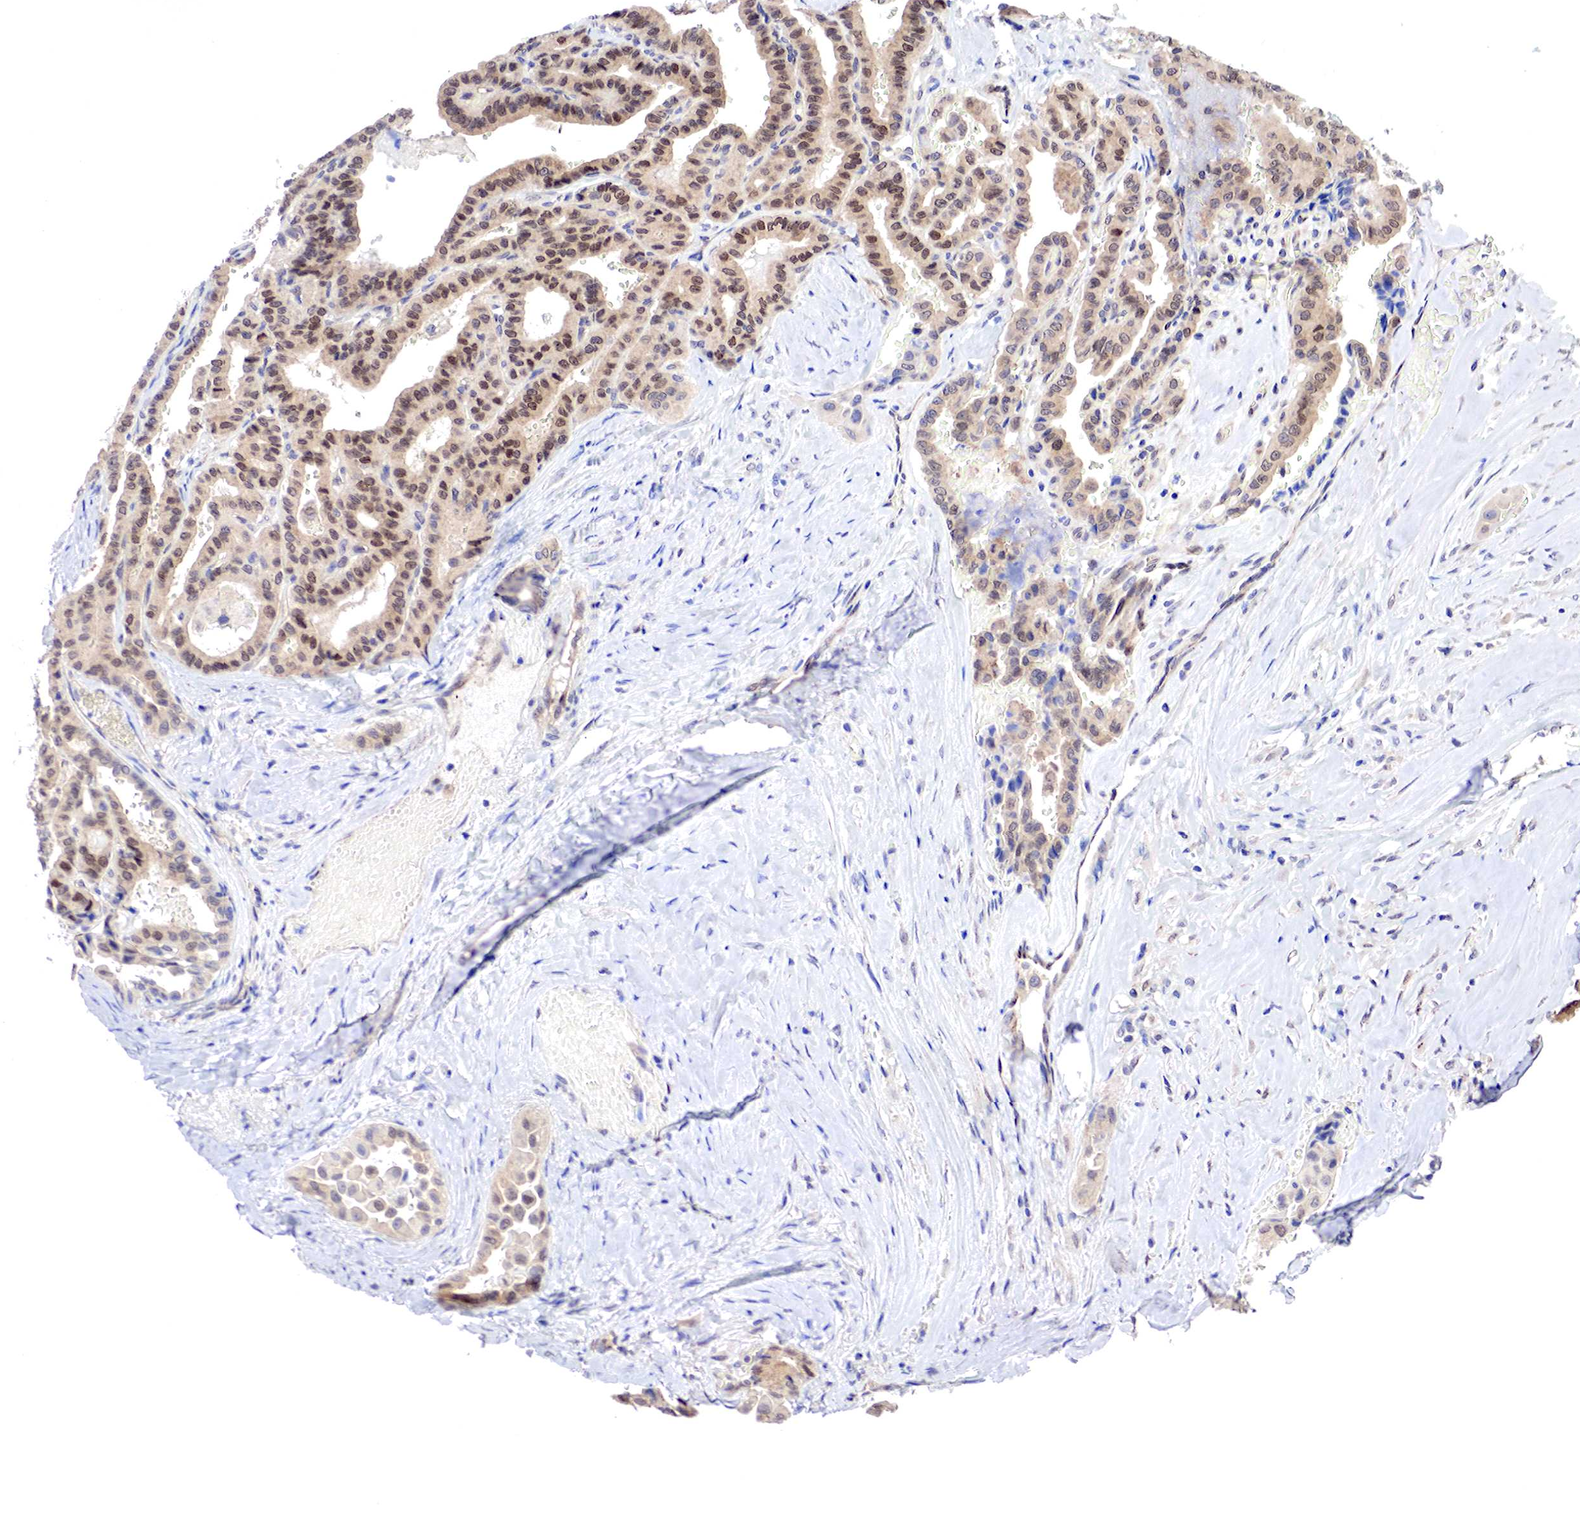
{"staining": {"intensity": "moderate", "quantity": ">75%", "location": "cytoplasmic/membranous,nuclear"}, "tissue": "thyroid cancer", "cell_type": "Tumor cells", "image_type": "cancer", "snomed": [{"axis": "morphology", "description": "Papillary adenocarcinoma, NOS"}, {"axis": "topography", "description": "Thyroid gland"}], "caption": "Protein expression analysis of thyroid cancer (papillary adenocarcinoma) exhibits moderate cytoplasmic/membranous and nuclear expression in approximately >75% of tumor cells. (Brightfield microscopy of DAB IHC at high magnification).", "gene": "PABIR2", "patient": {"sex": "male", "age": 87}}